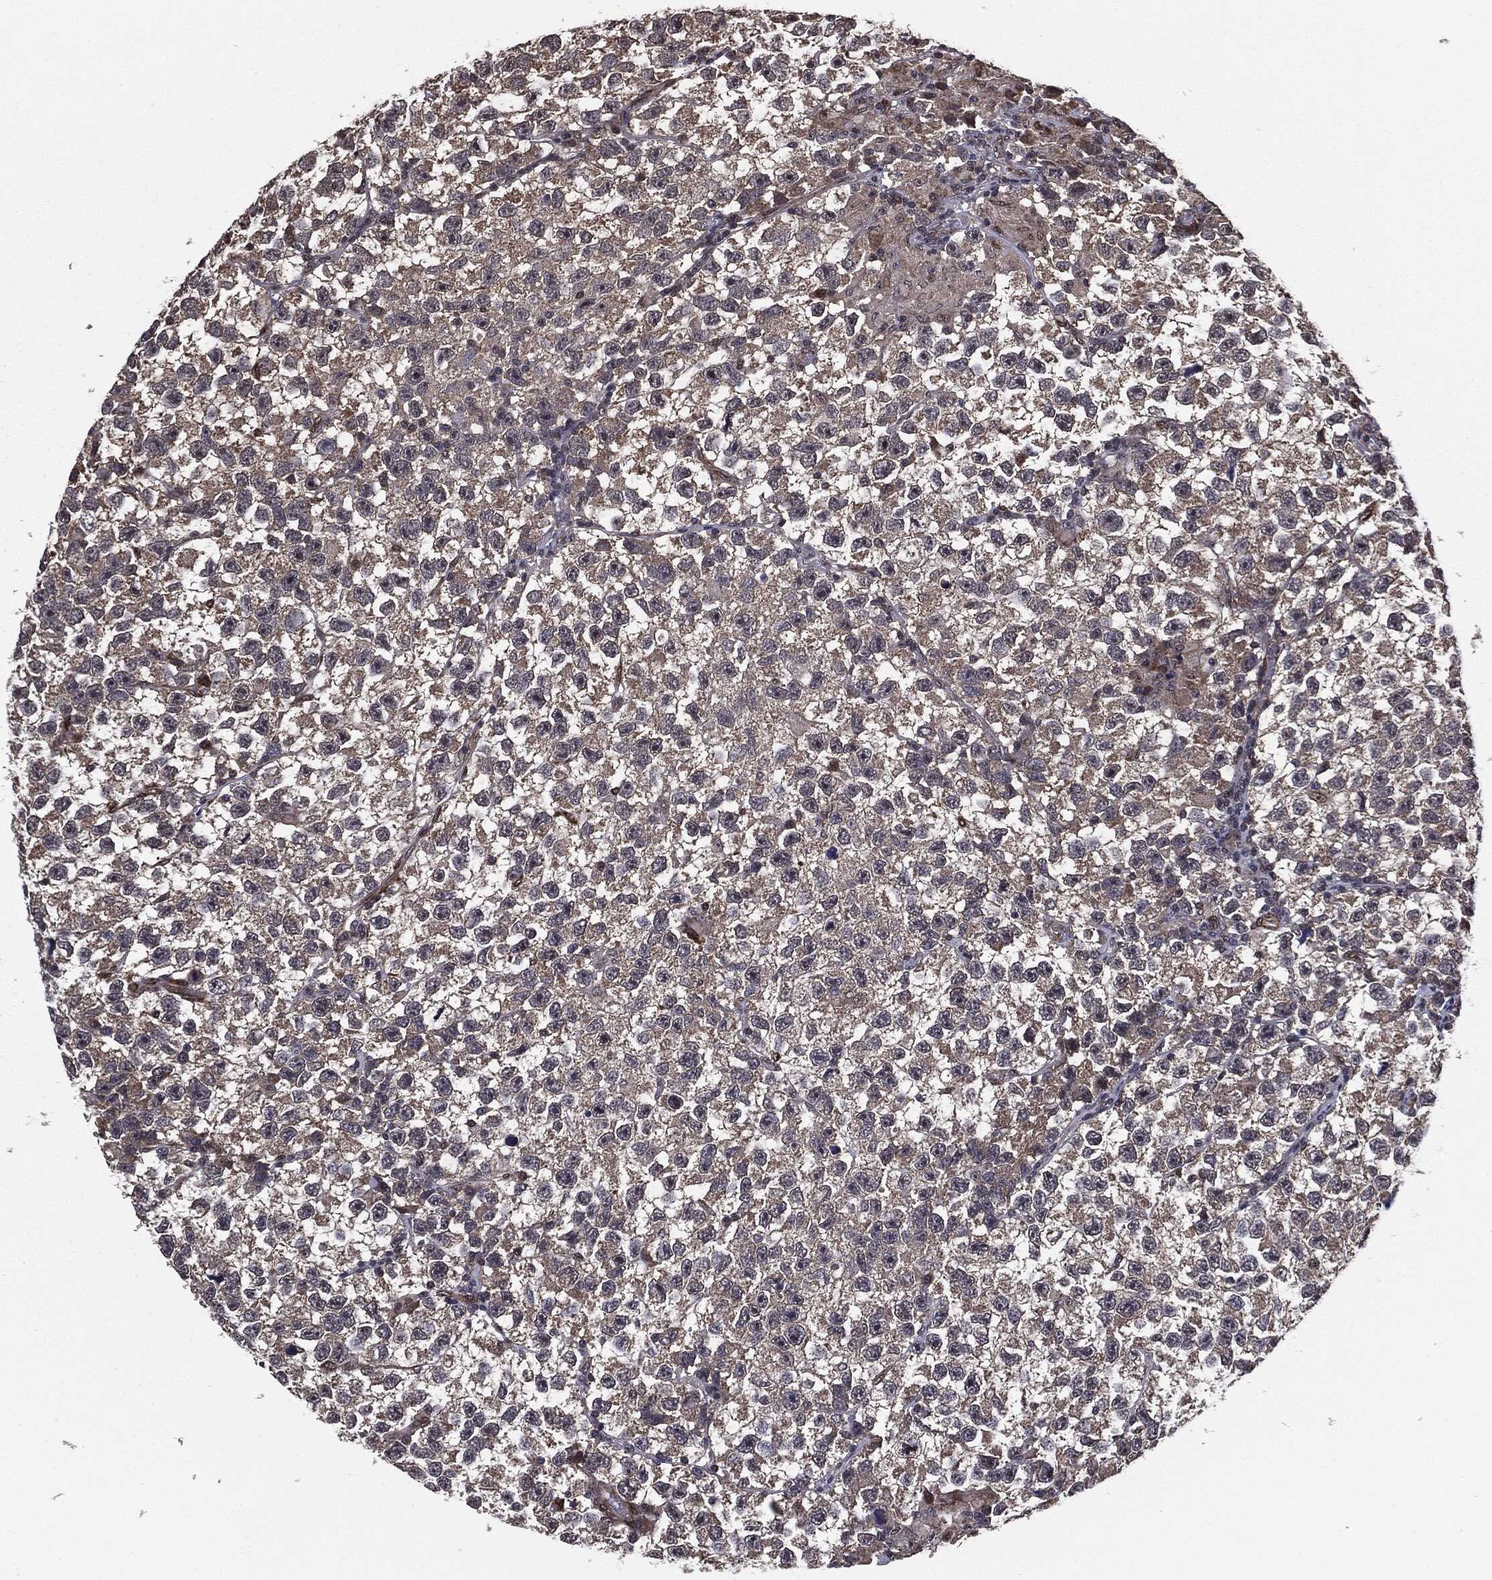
{"staining": {"intensity": "negative", "quantity": "none", "location": "none"}, "tissue": "testis cancer", "cell_type": "Tumor cells", "image_type": "cancer", "snomed": [{"axis": "morphology", "description": "Seminoma, NOS"}, {"axis": "topography", "description": "Testis"}], "caption": "The immunohistochemistry (IHC) micrograph has no significant staining in tumor cells of testis cancer tissue.", "gene": "PTPA", "patient": {"sex": "male", "age": 26}}